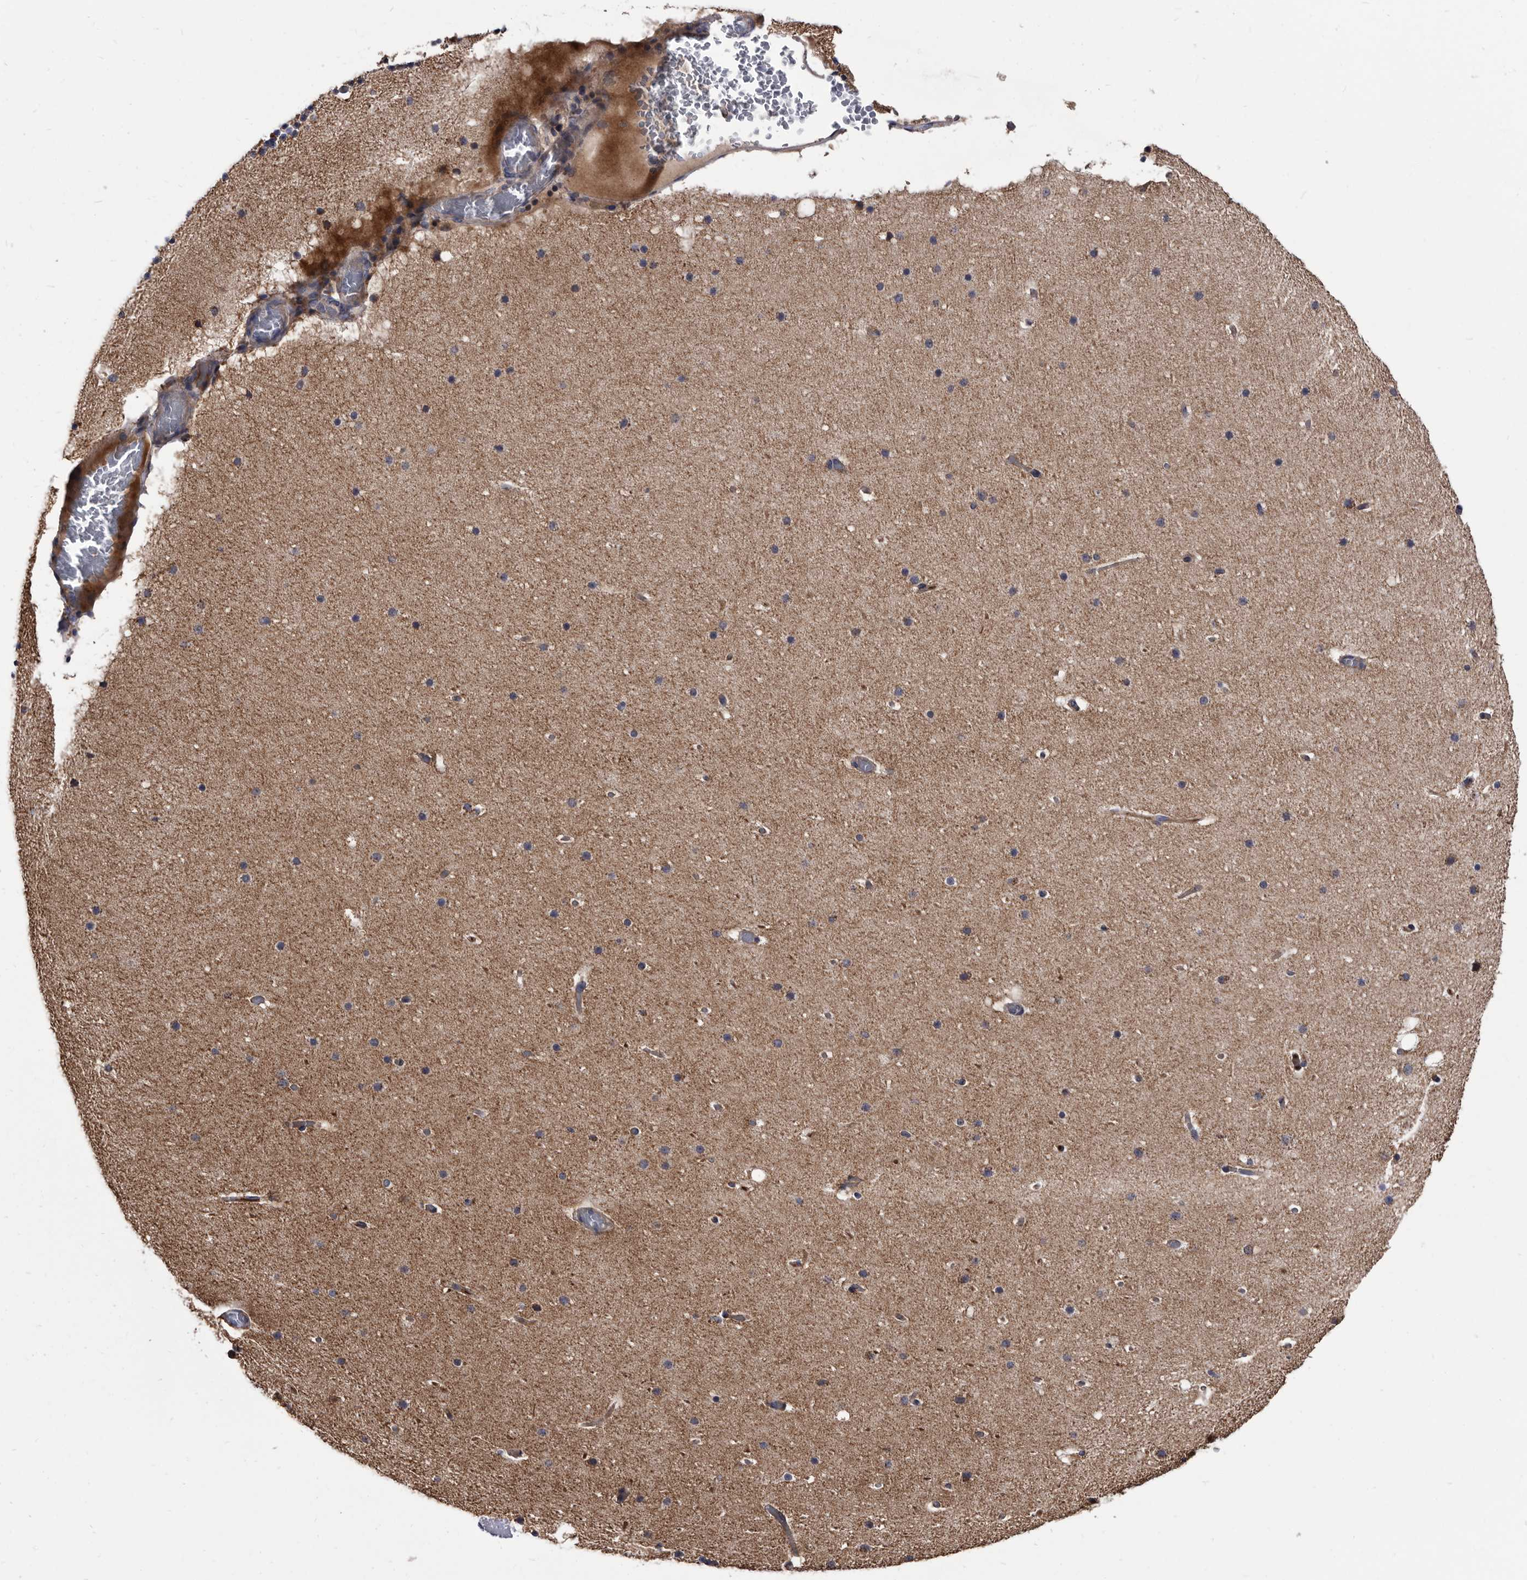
{"staining": {"intensity": "moderate", "quantity": "<25%", "location": "cytoplasmic/membranous"}, "tissue": "cerebellum", "cell_type": "Cells in granular layer", "image_type": "normal", "snomed": [{"axis": "morphology", "description": "Normal tissue, NOS"}, {"axis": "topography", "description": "Cerebellum"}], "caption": "Protein staining by immunohistochemistry (IHC) reveals moderate cytoplasmic/membranous expression in approximately <25% of cells in granular layer in normal cerebellum. (DAB IHC with brightfield microscopy, high magnification).", "gene": "DTNBP1", "patient": {"sex": "male", "age": 57}}